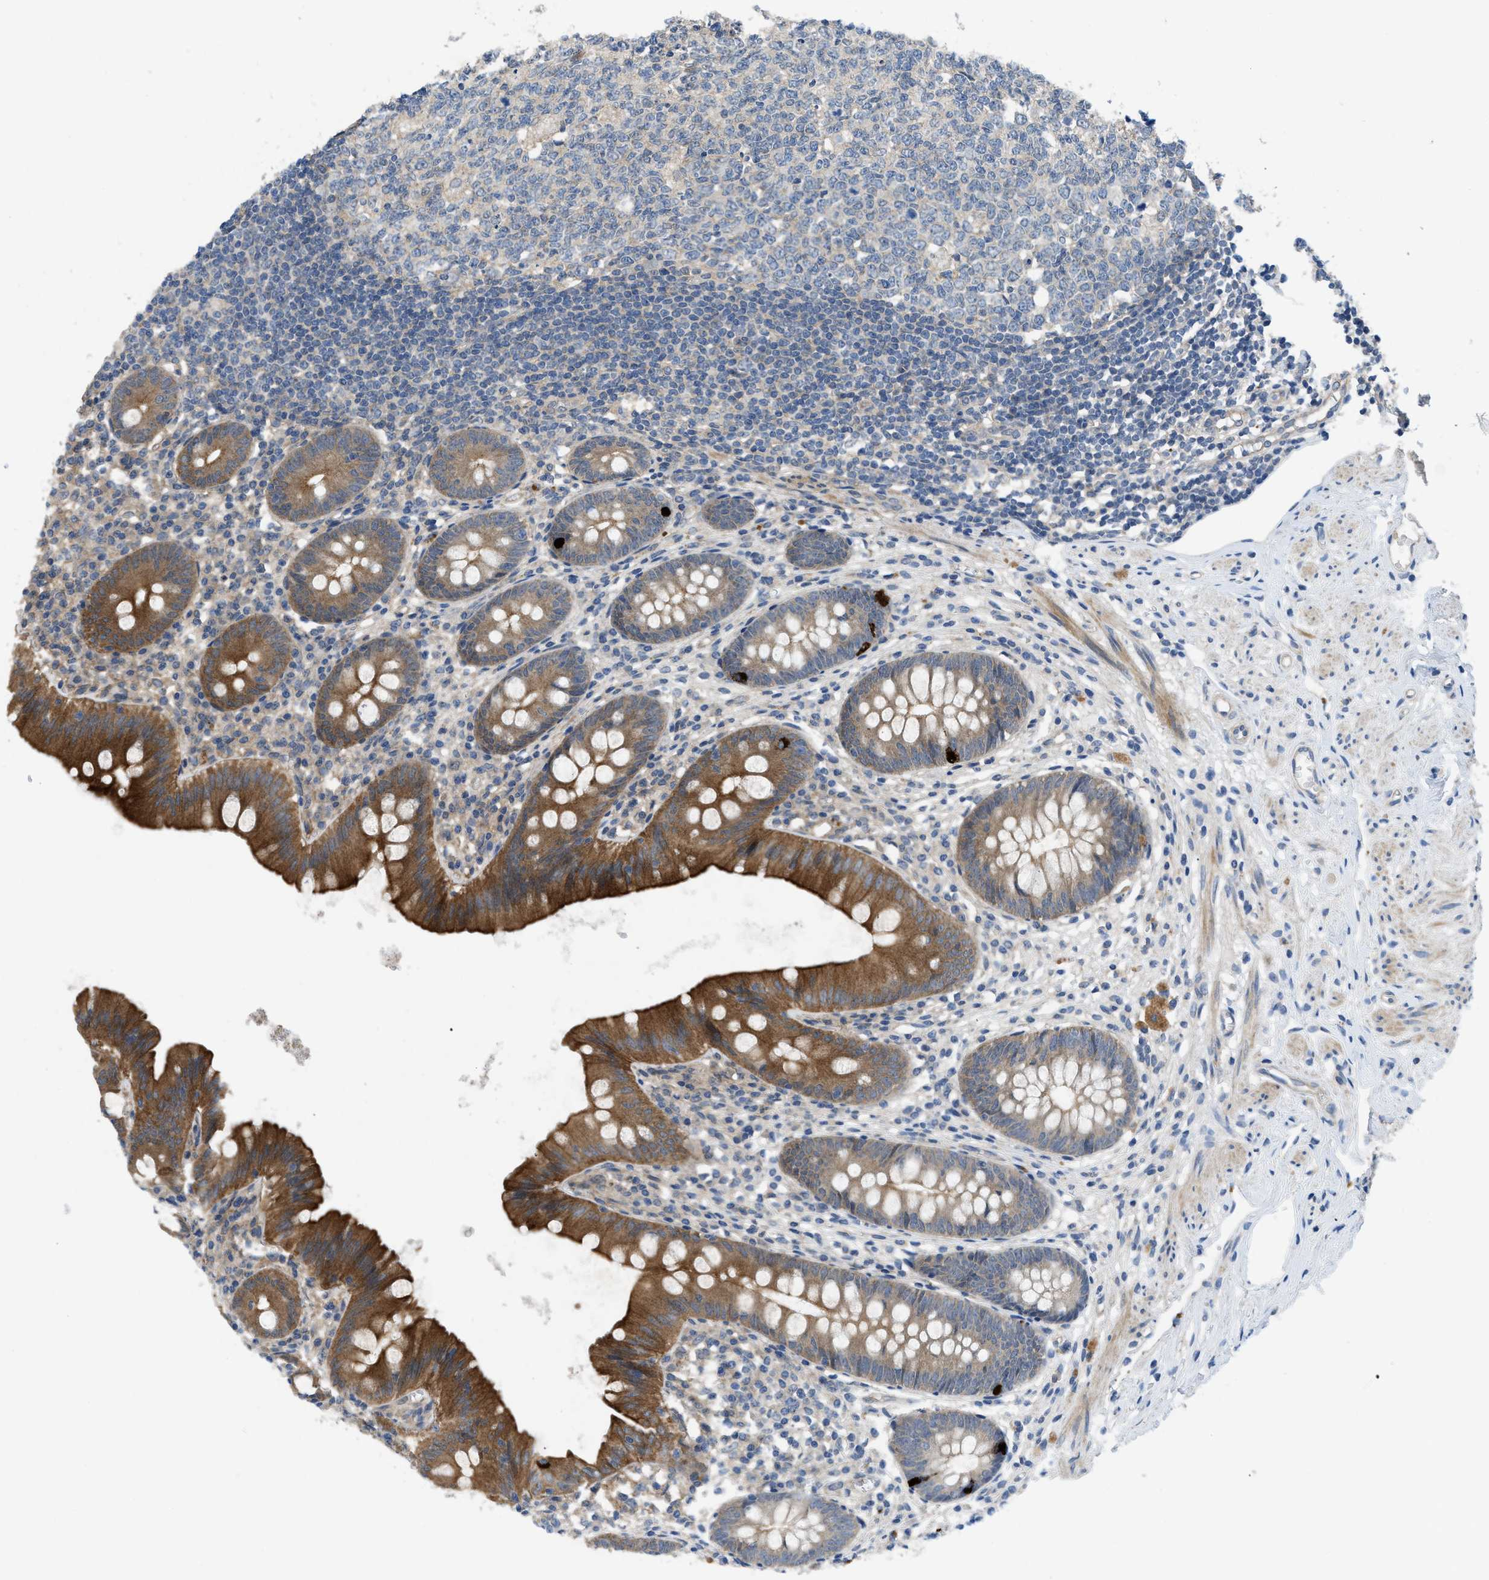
{"staining": {"intensity": "strong", "quantity": "25%-75%", "location": "cytoplasmic/membranous"}, "tissue": "appendix", "cell_type": "Glandular cells", "image_type": "normal", "snomed": [{"axis": "morphology", "description": "Normal tissue, NOS"}, {"axis": "topography", "description": "Appendix"}], "caption": "This is an image of immunohistochemistry (IHC) staining of benign appendix, which shows strong expression in the cytoplasmic/membranous of glandular cells.", "gene": "PANX1", "patient": {"sex": "male", "age": 56}}